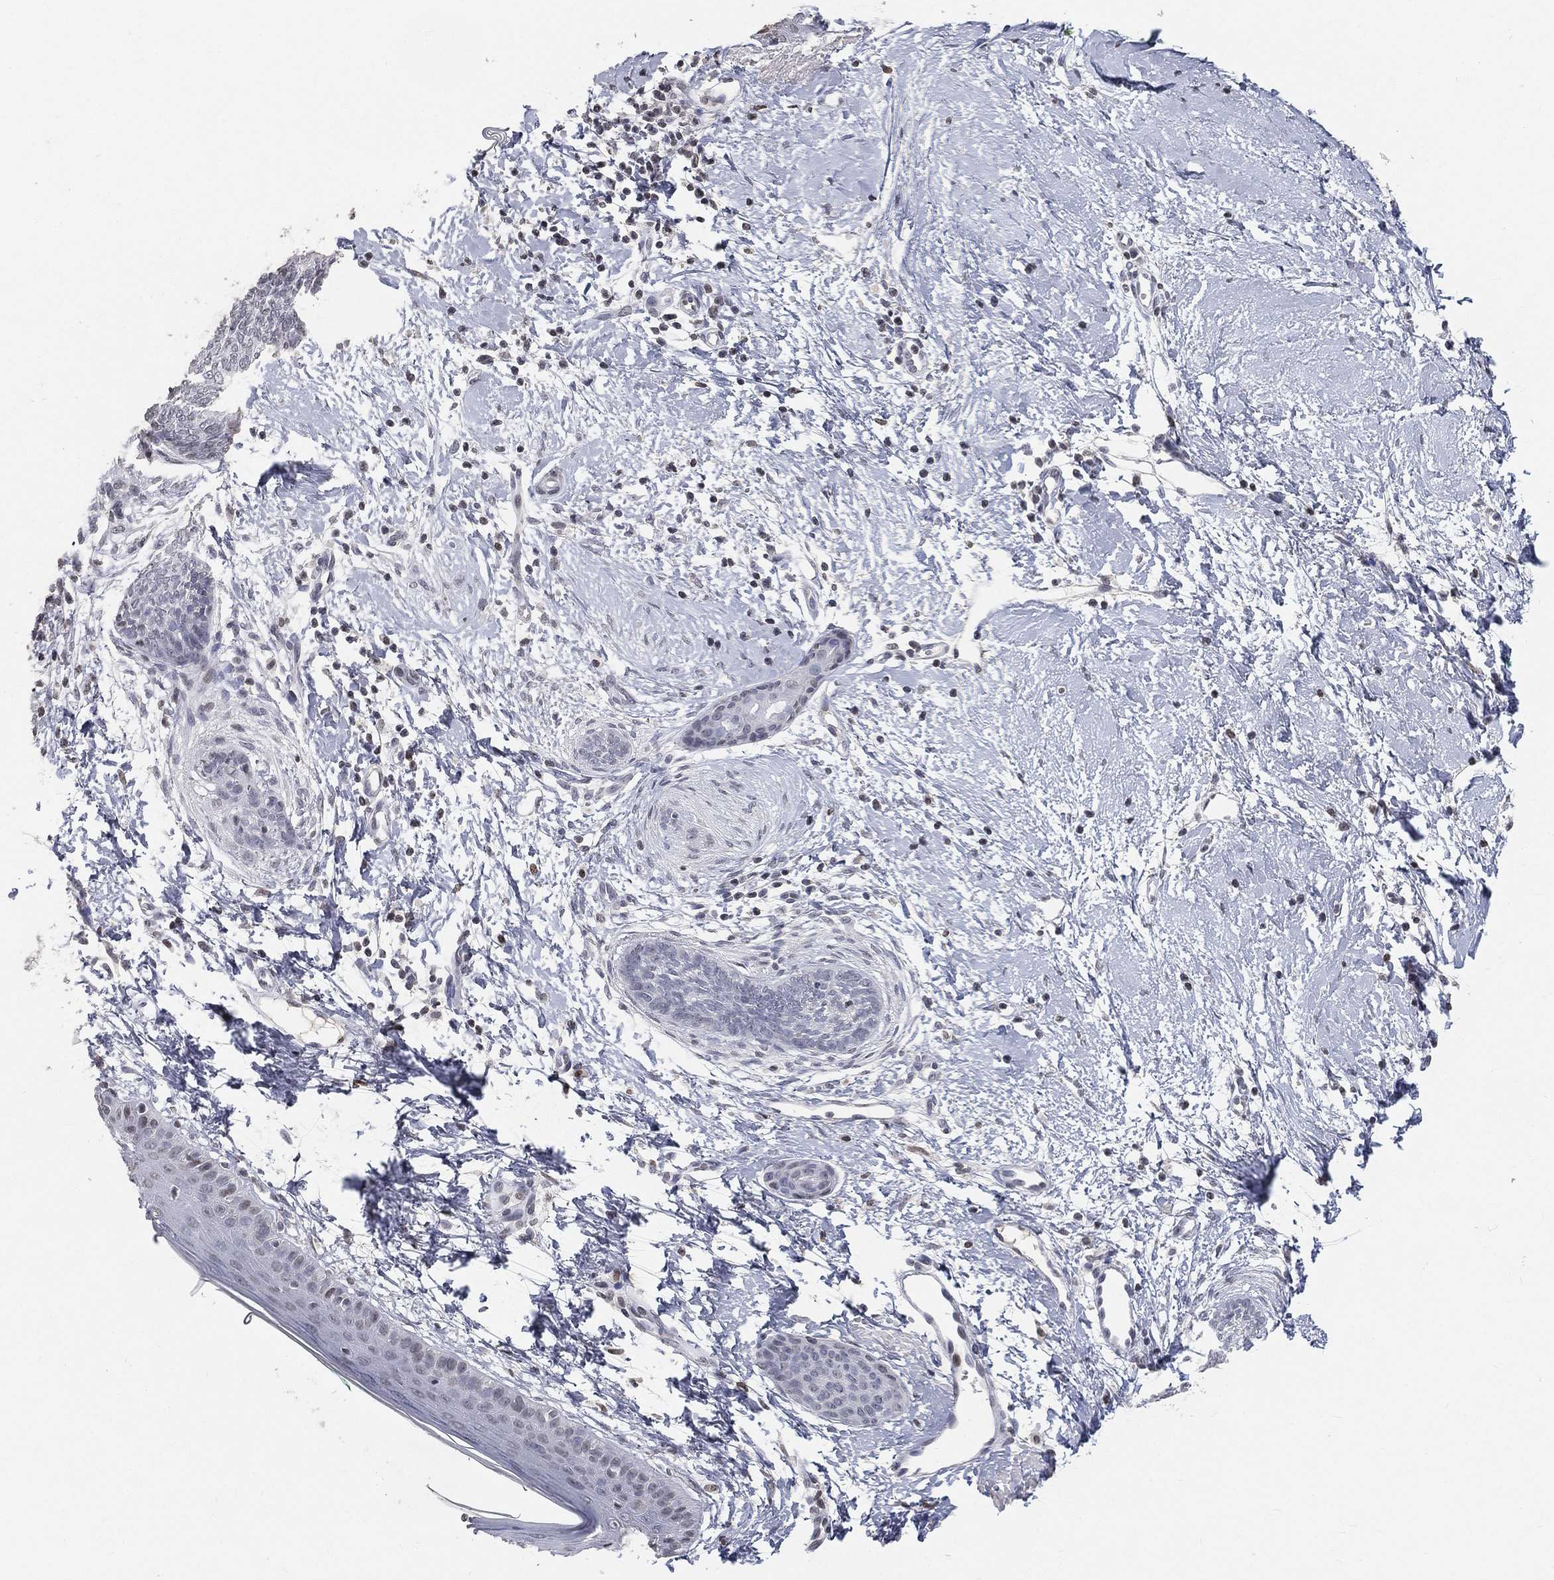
{"staining": {"intensity": "negative", "quantity": "none", "location": "none"}, "tissue": "skin cancer", "cell_type": "Tumor cells", "image_type": "cancer", "snomed": [{"axis": "morphology", "description": "Basal cell carcinoma"}, {"axis": "topography", "description": "Skin"}], "caption": "Immunohistochemical staining of human skin cancer shows no significant expression in tumor cells.", "gene": "ARG1", "patient": {"sex": "female", "age": 65}}